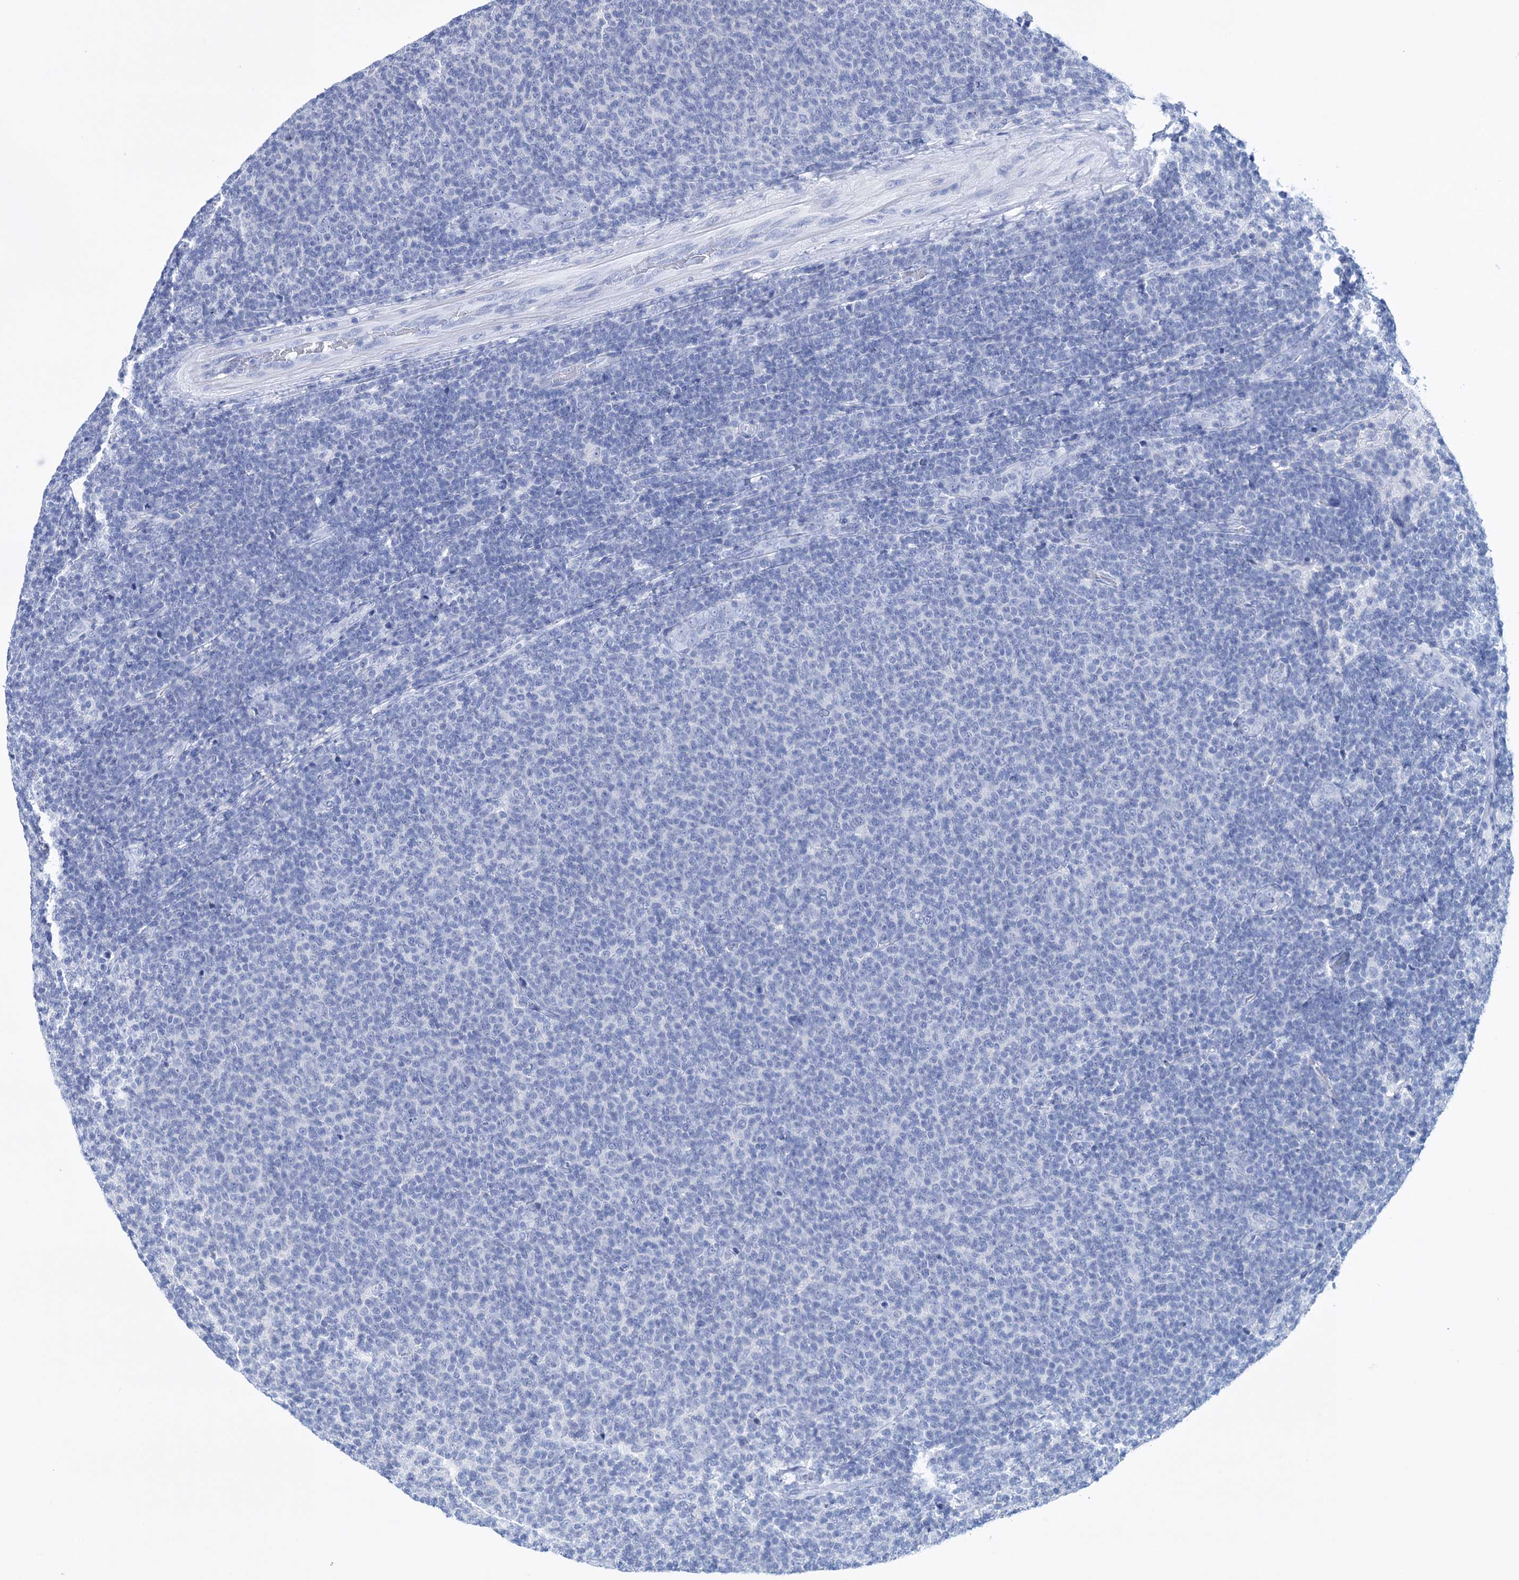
{"staining": {"intensity": "negative", "quantity": "none", "location": "none"}, "tissue": "lymphoma", "cell_type": "Tumor cells", "image_type": "cancer", "snomed": [{"axis": "morphology", "description": "Malignant lymphoma, non-Hodgkin's type, Low grade"}, {"axis": "topography", "description": "Lymph node"}], "caption": "IHC photomicrograph of neoplastic tissue: human lymphoma stained with DAB (3,3'-diaminobenzidine) demonstrates no significant protein positivity in tumor cells.", "gene": "FBXW12", "patient": {"sex": "male", "age": 66}}